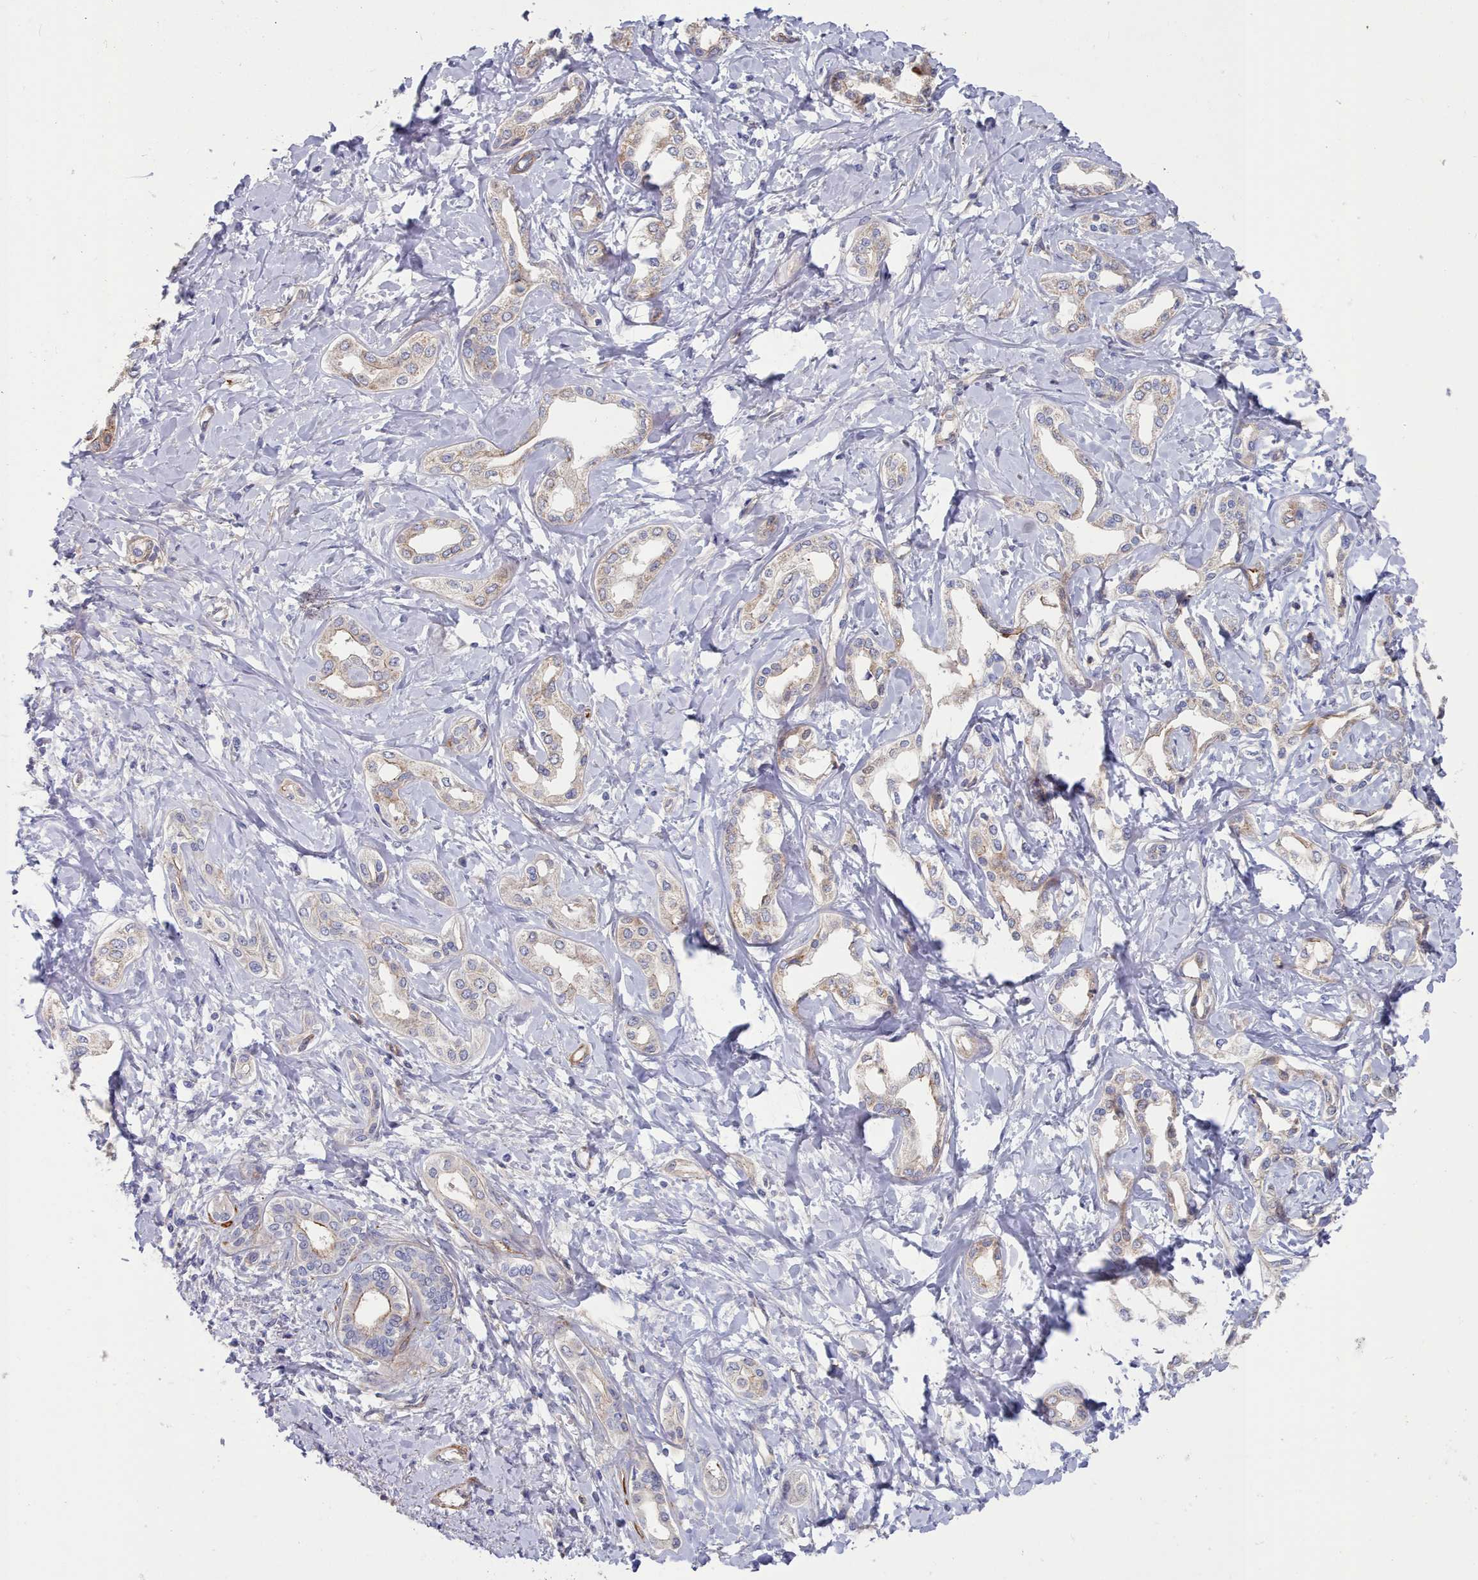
{"staining": {"intensity": "weak", "quantity": ">75%", "location": "cytoplasmic/membranous"}, "tissue": "liver cancer", "cell_type": "Tumor cells", "image_type": "cancer", "snomed": [{"axis": "morphology", "description": "Cholangiocarcinoma"}, {"axis": "topography", "description": "Liver"}], "caption": "A low amount of weak cytoplasmic/membranous staining is seen in about >75% of tumor cells in liver cancer tissue.", "gene": "G6PC1", "patient": {"sex": "female", "age": 77}}